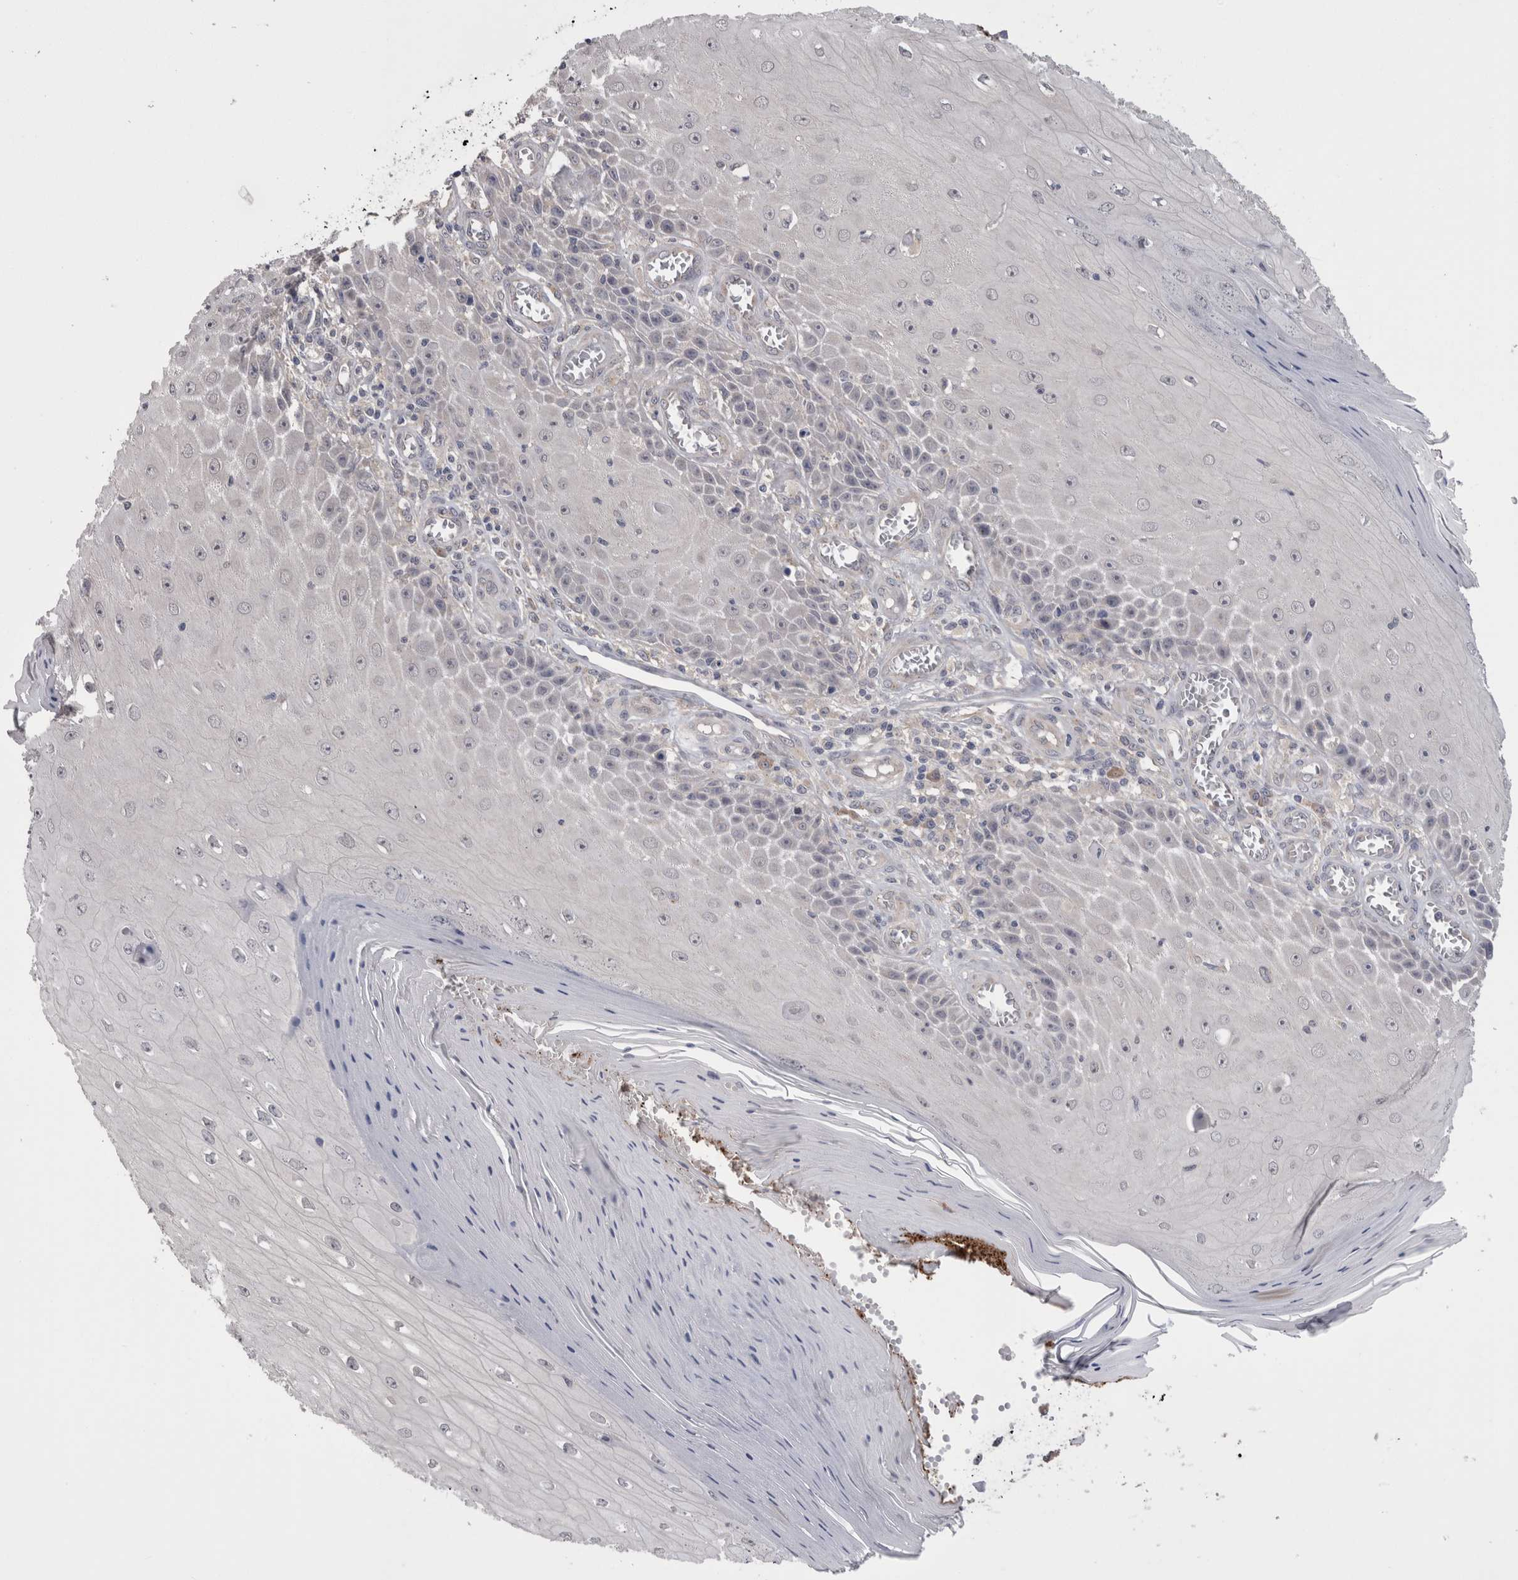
{"staining": {"intensity": "negative", "quantity": "none", "location": "none"}, "tissue": "skin cancer", "cell_type": "Tumor cells", "image_type": "cancer", "snomed": [{"axis": "morphology", "description": "Squamous cell carcinoma, NOS"}, {"axis": "topography", "description": "Skin"}], "caption": "High power microscopy histopathology image of an immunohistochemistry (IHC) image of squamous cell carcinoma (skin), revealing no significant positivity in tumor cells. (Stains: DAB (3,3'-diaminobenzidine) immunohistochemistry with hematoxylin counter stain, Microscopy: brightfield microscopy at high magnification).", "gene": "DCTN6", "patient": {"sex": "female", "age": 73}}